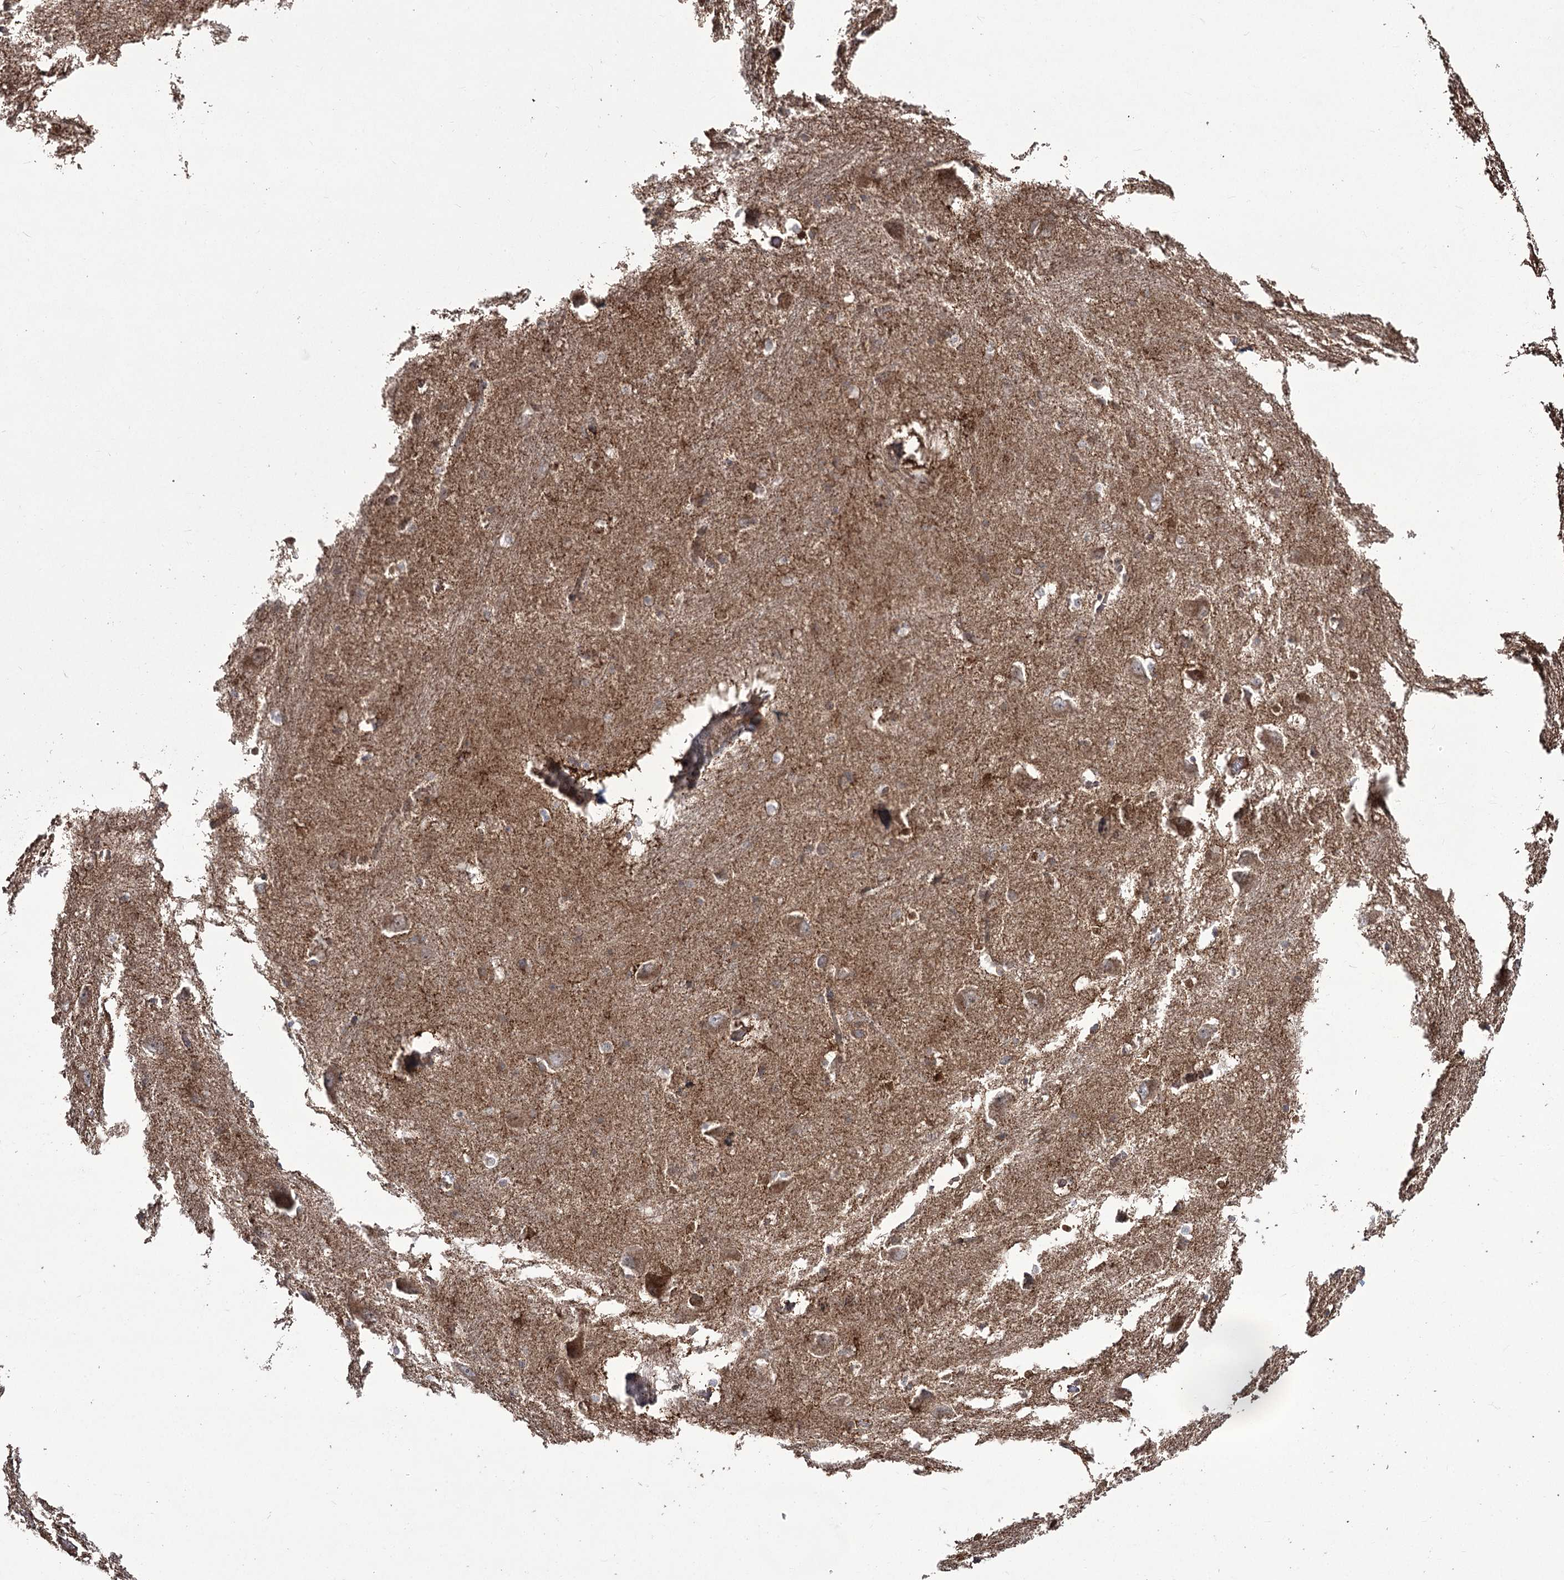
{"staining": {"intensity": "moderate", "quantity": "<25%", "location": "cytoplasmic/membranous"}, "tissue": "caudate", "cell_type": "Glial cells", "image_type": "normal", "snomed": [{"axis": "morphology", "description": "Normal tissue, NOS"}, {"axis": "topography", "description": "Lateral ventricle wall"}], "caption": "An image showing moderate cytoplasmic/membranous positivity in approximately <25% of glial cells in normal caudate, as visualized by brown immunohistochemical staining.", "gene": "NADK2", "patient": {"sex": "male", "age": 37}}